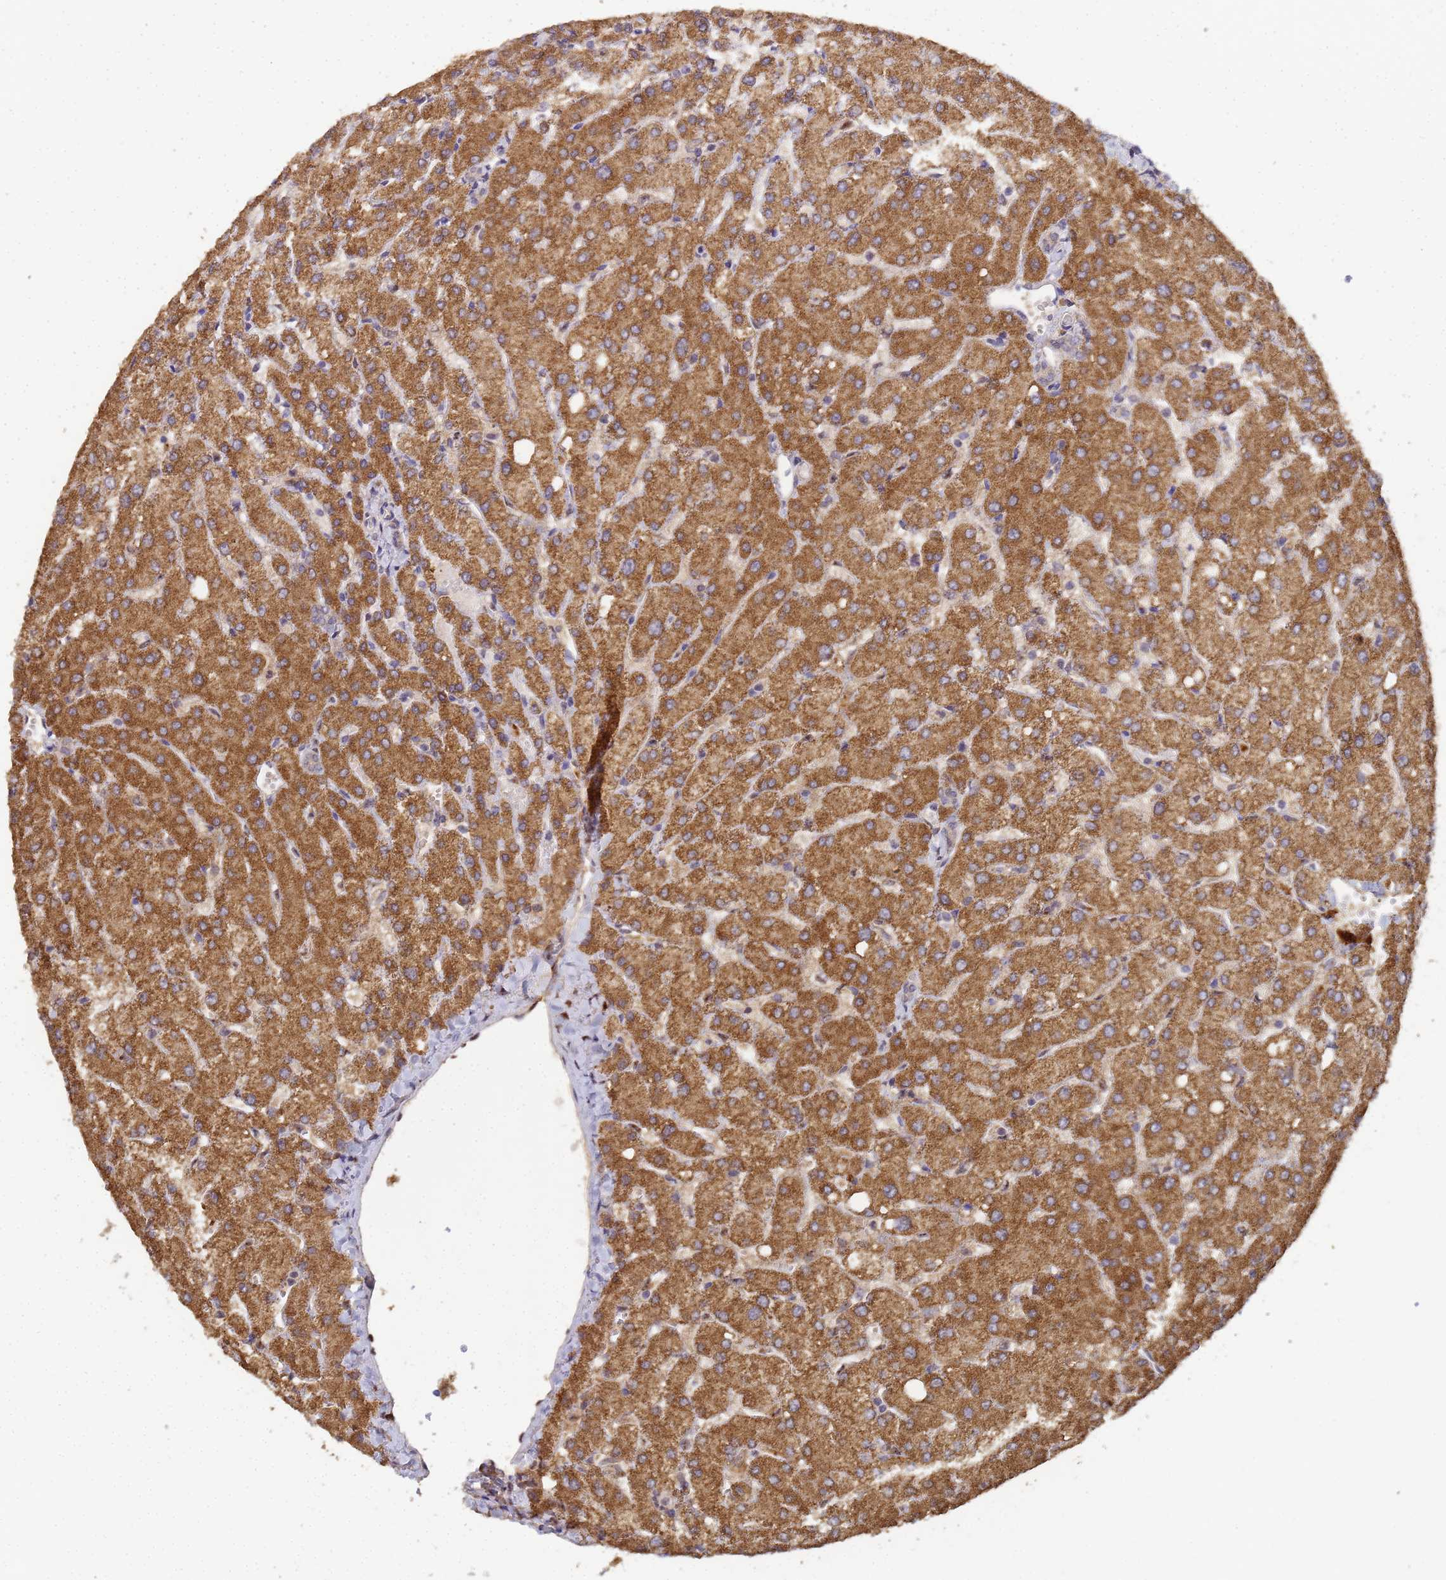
{"staining": {"intensity": "negative", "quantity": "none", "location": "none"}, "tissue": "liver", "cell_type": "Cholangiocytes", "image_type": "normal", "snomed": [{"axis": "morphology", "description": "Normal tissue, NOS"}, {"axis": "topography", "description": "Liver"}], "caption": "Image shows no protein expression in cholangiocytes of unremarkable liver. (IHC, brightfield microscopy, high magnification).", "gene": "SECISBP2", "patient": {"sex": "female", "age": 54}}